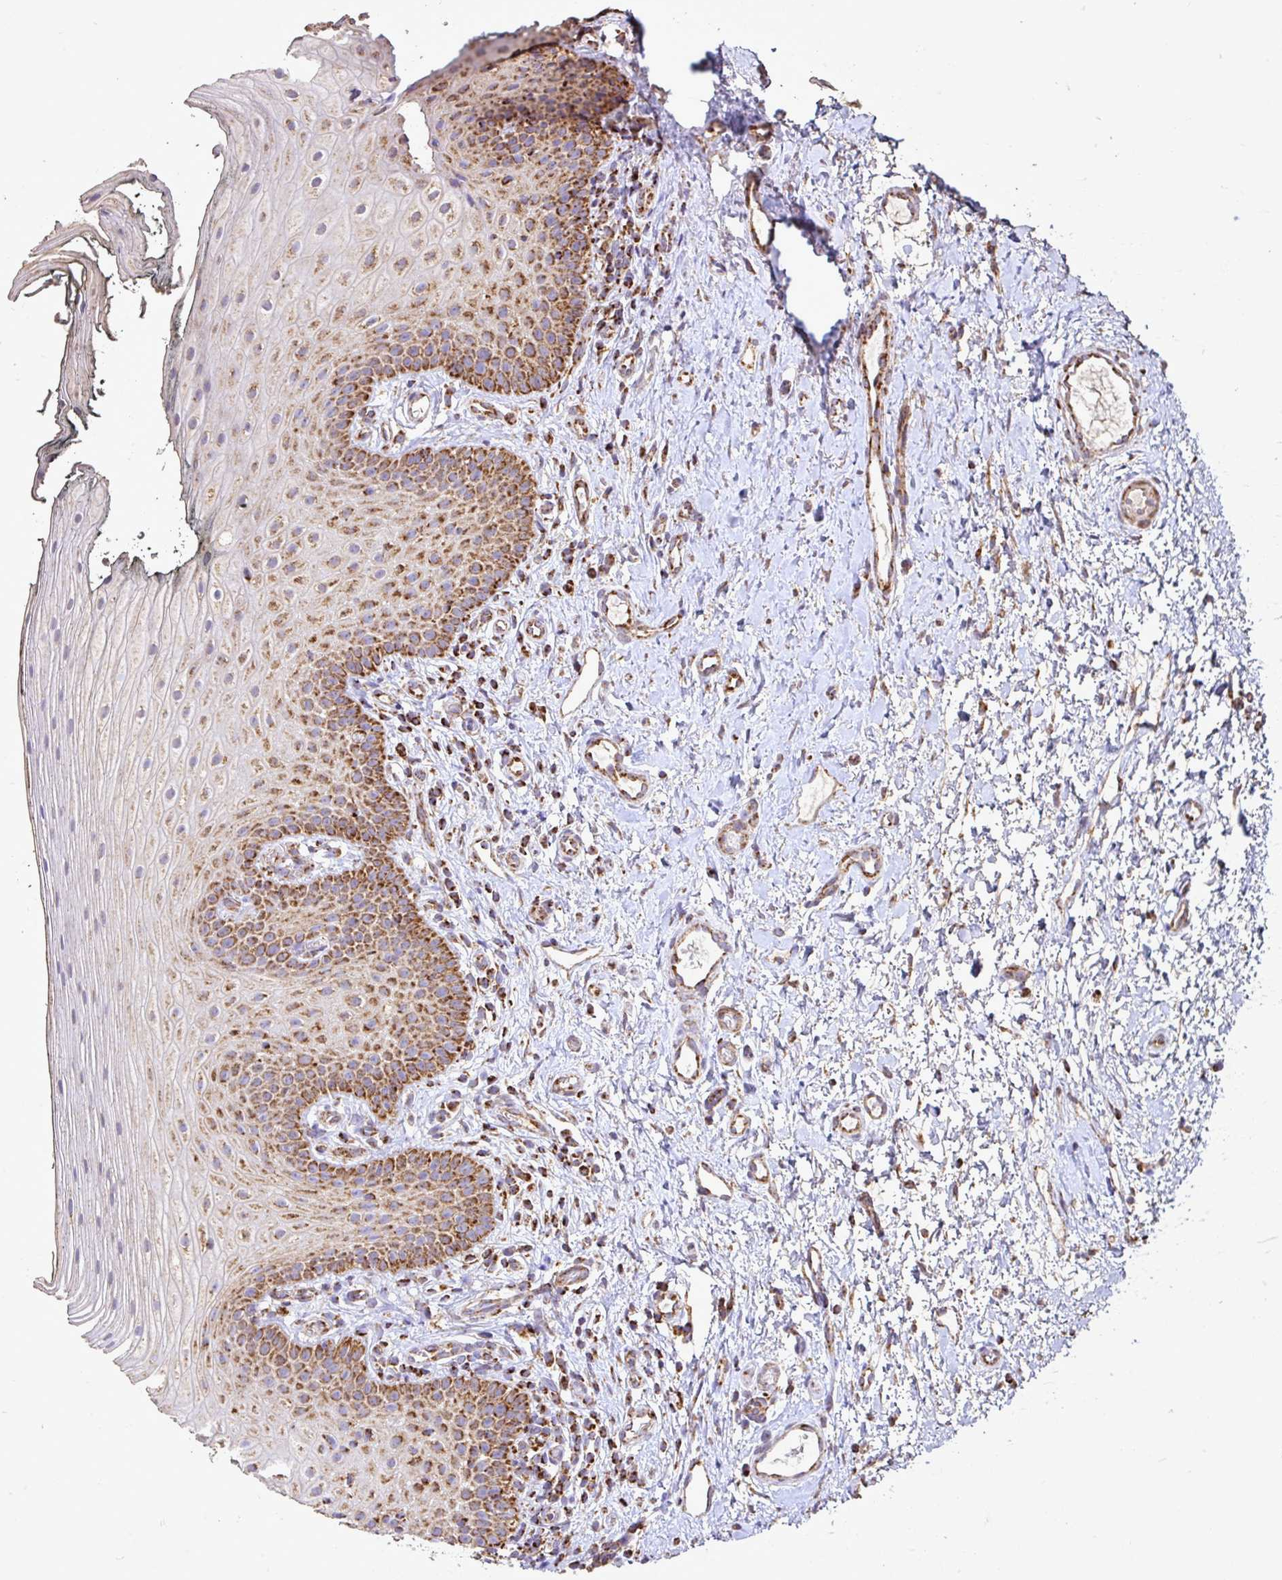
{"staining": {"intensity": "moderate", "quantity": ">75%", "location": "cytoplasmic/membranous"}, "tissue": "oral mucosa", "cell_type": "Squamous epithelial cells", "image_type": "normal", "snomed": [{"axis": "morphology", "description": "Normal tissue, NOS"}, {"axis": "topography", "description": "Oral tissue"}], "caption": "Squamous epithelial cells show moderate cytoplasmic/membranous staining in about >75% of cells in normal oral mucosa.", "gene": "AGK", "patient": {"sex": "male", "age": 75}}